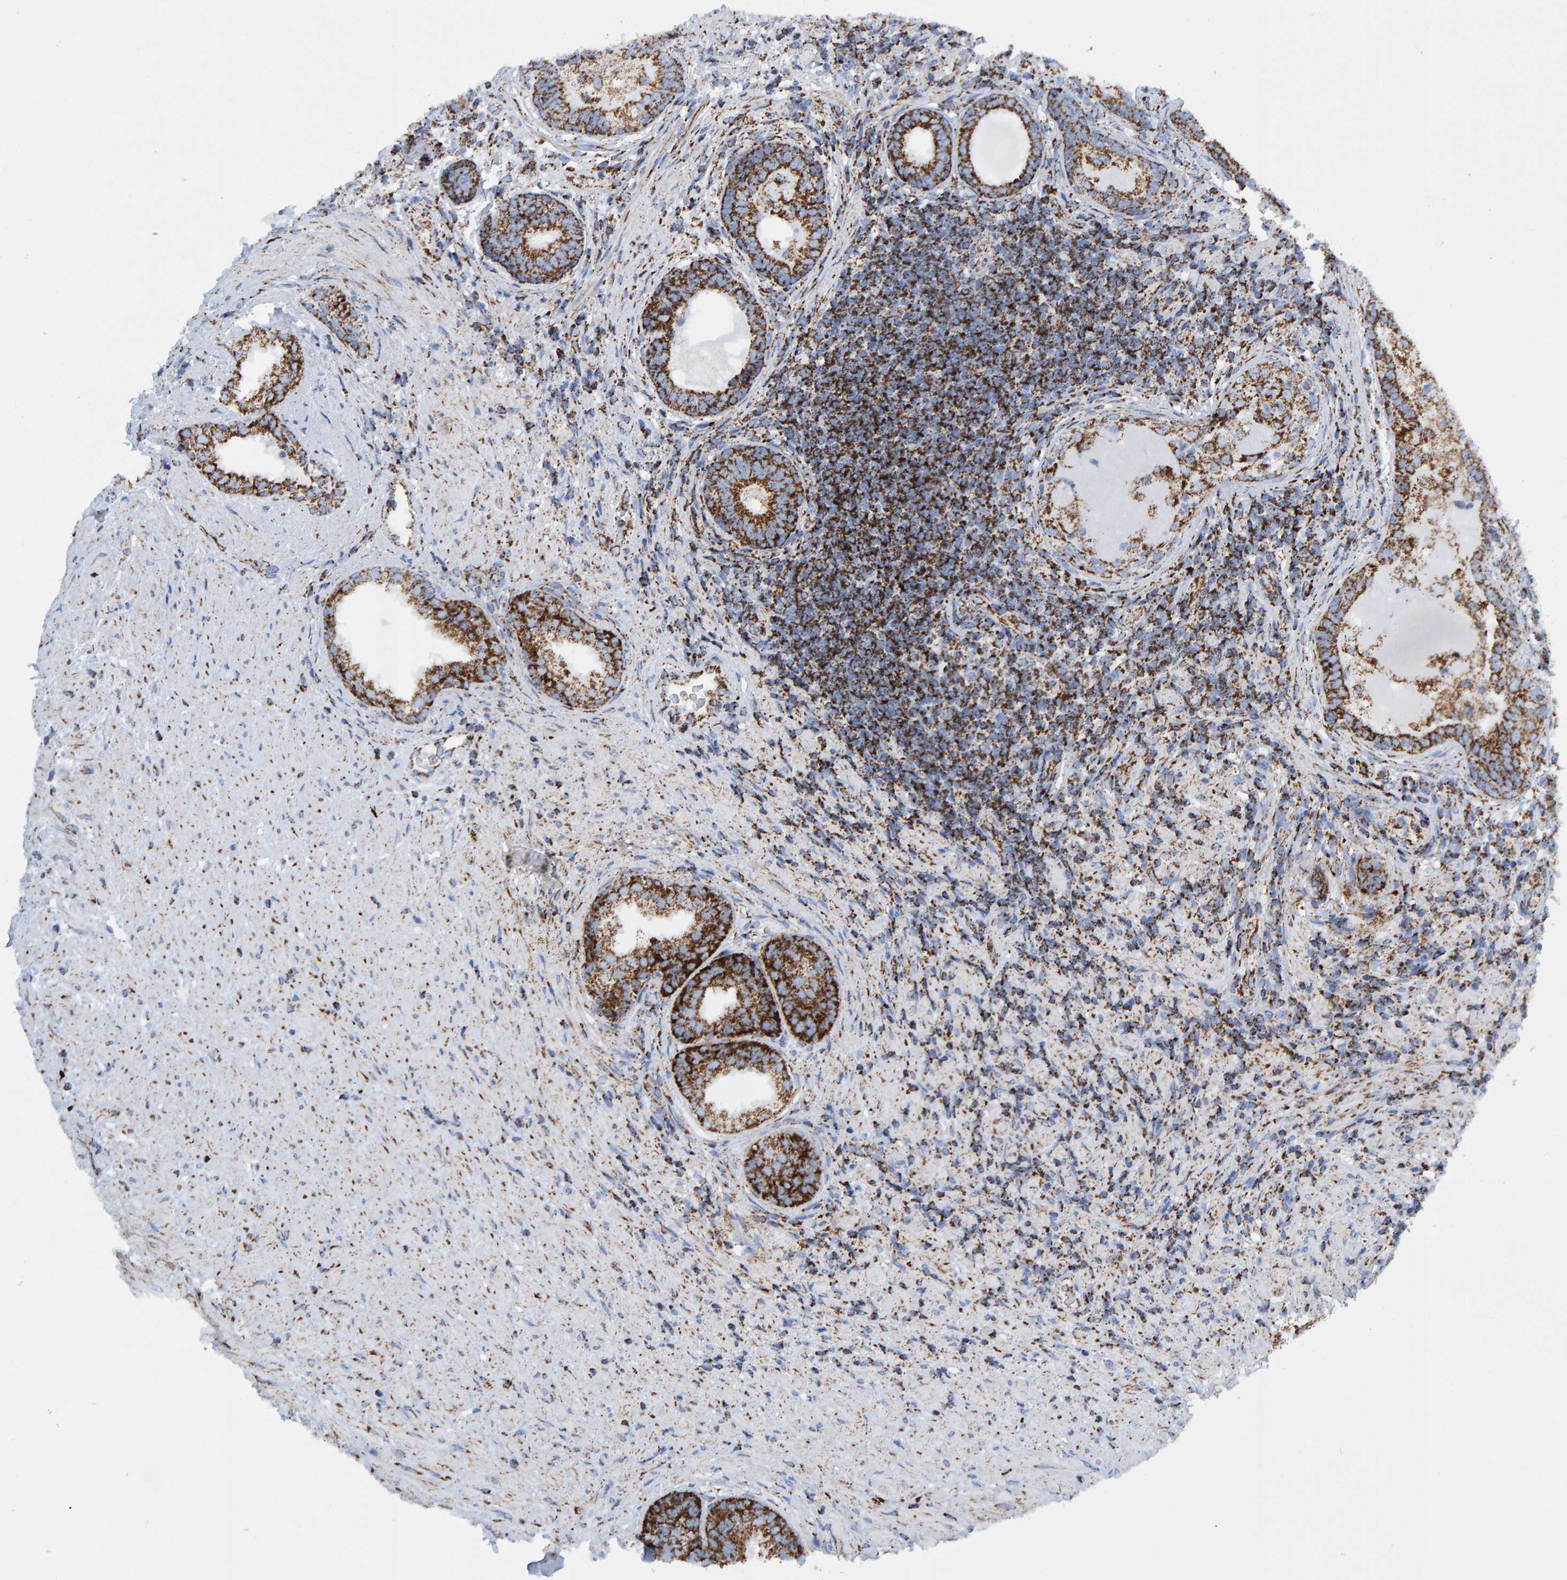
{"staining": {"intensity": "strong", "quantity": ">75%", "location": "cytoplasmic/membranous"}, "tissue": "prostate", "cell_type": "Glandular cells", "image_type": "normal", "snomed": [{"axis": "morphology", "description": "Normal tissue, NOS"}, {"axis": "topography", "description": "Prostate"}], "caption": "Immunohistochemistry micrograph of benign prostate: human prostate stained using IHC demonstrates high levels of strong protein expression localized specifically in the cytoplasmic/membranous of glandular cells, appearing as a cytoplasmic/membranous brown color.", "gene": "ENSG00000262660", "patient": {"sex": "male", "age": 76}}